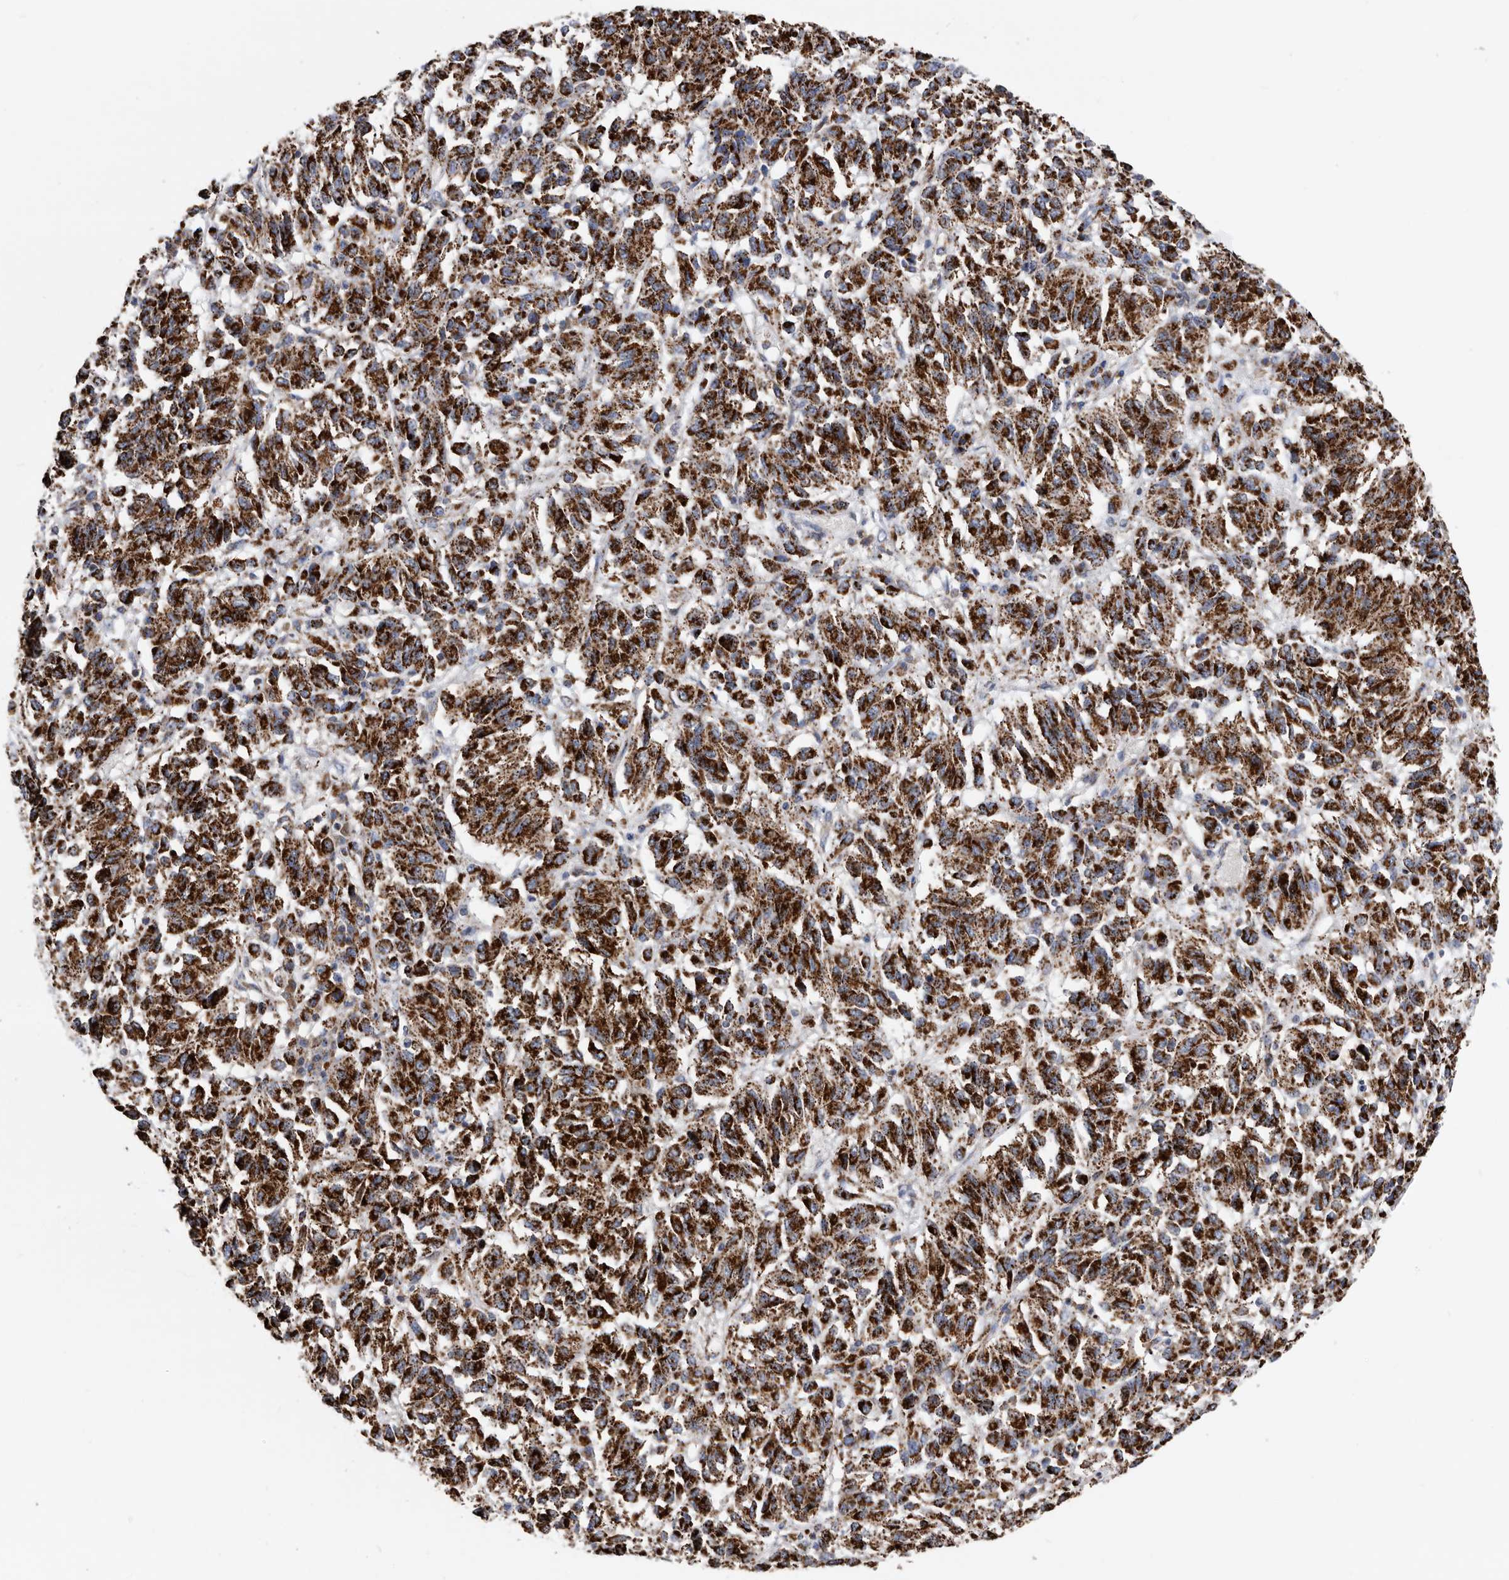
{"staining": {"intensity": "strong", "quantity": ">75%", "location": "cytoplasmic/membranous"}, "tissue": "melanoma", "cell_type": "Tumor cells", "image_type": "cancer", "snomed": [{"axis": "morphology", "description": "Malignant melanoma, Metastatic site"}, {"axis": "topography", "description": "Lung"}], "caption": "The photomicrograph reveals staining of melanoma, revealing strong cytoplasmic/membranous protein staining (brown color) within tumor cells. (IHC, brightfield microscopy, high magnification).", "gene": "WFDC1", "patient": {"sex": "male", "age": 64}}